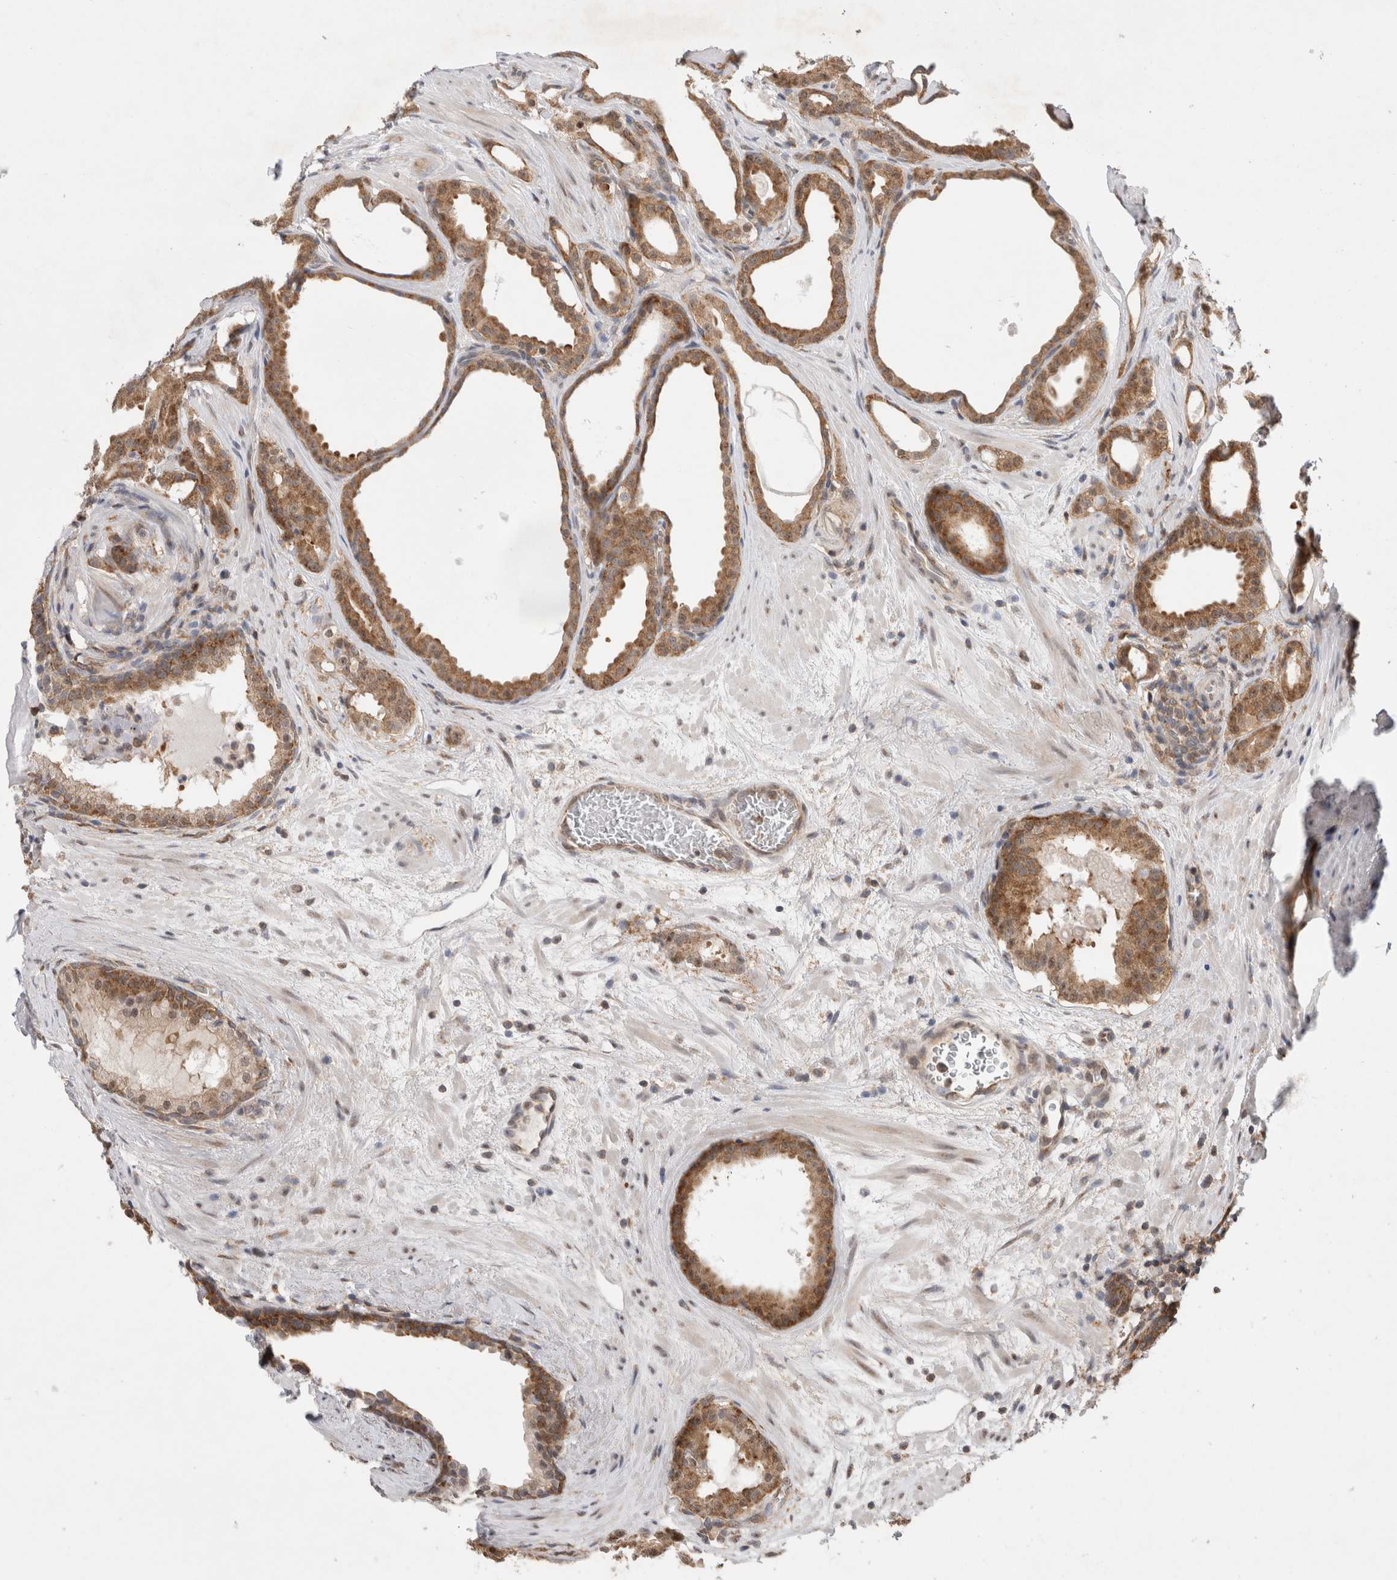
{"staining": {"intensity": "moderate", "quantity": ">75%", "location": "cytoplasmic/membranous"}, "tissue": "prostate cancer", "cell_type": "Tumor cells", "image_type": "cancer", "snomed": [{"axis": "morphology", "description": "Adenocarcinoma, High grade"}, {"axis": "topography", "description": "Prostate"}], "caption": "Immunohistochemical staining of prostate cancer demonstrates medium levels of moderate cytoplasmic/membranous protein positivity in approximately >75% of tumor cells. (DAB = brown stain, brightfield microscopy at high magnification).", "gene": "WIPF2", "patient": {"sex": "male", "age": 60}}